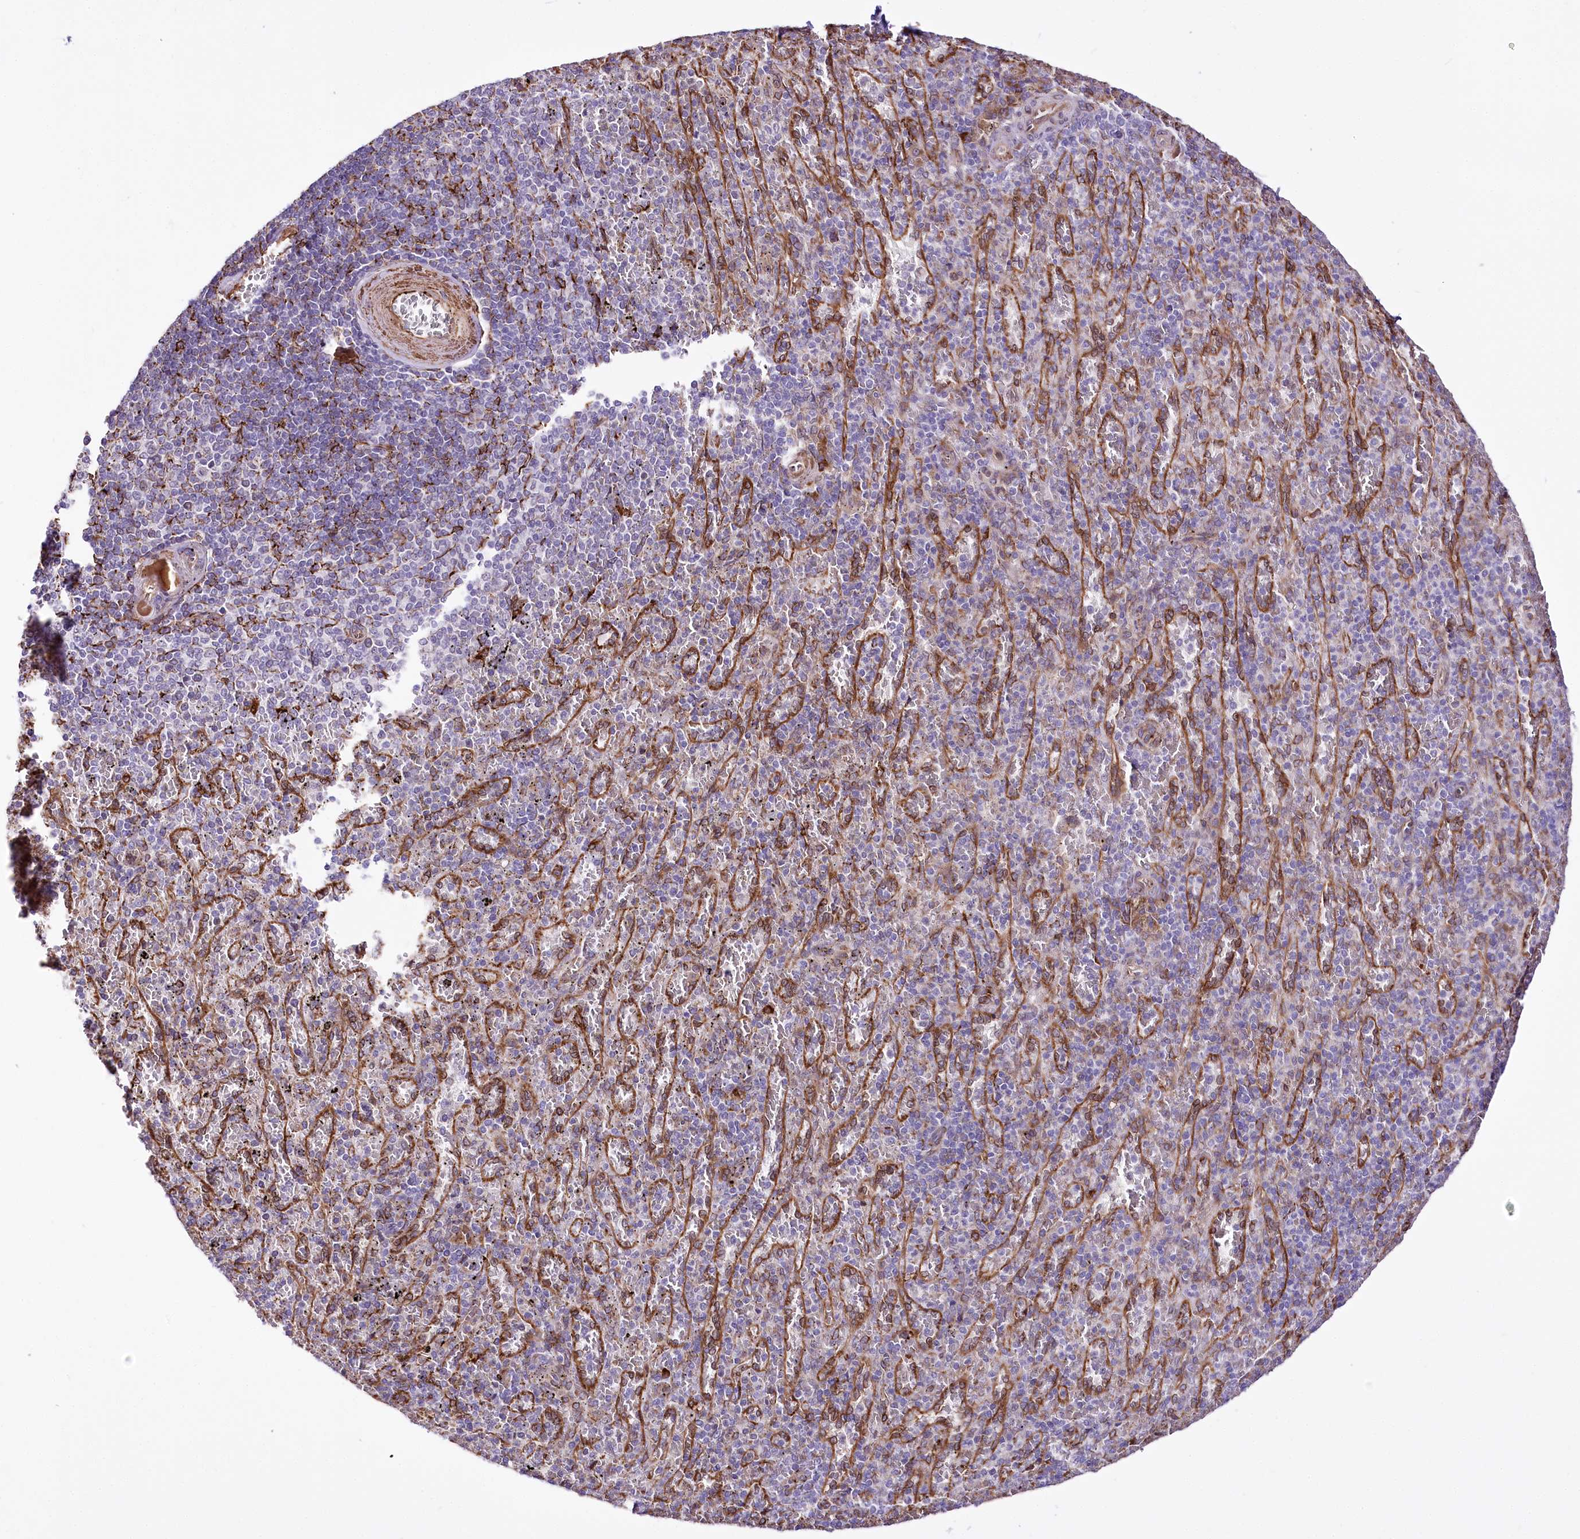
{"staining": {"intensity": "negative", "quantity": "none", "location": "none"}, "tissue": "spleen", "cell_type": "Cells in red pulp", "image_type": "normal", "snomed": [{"axis": "morphology", "description": "Normal tissue, NOS"}, {"axis": "topography", "description": "Spleen"}], "caption": "The IHC micrograph has no significant staining in cells in red pulp of spleen. (IHC, brightfield microscopy, high magnification).", "gene": "WWC1", "patient": {"sex": "male", "age": 82}}